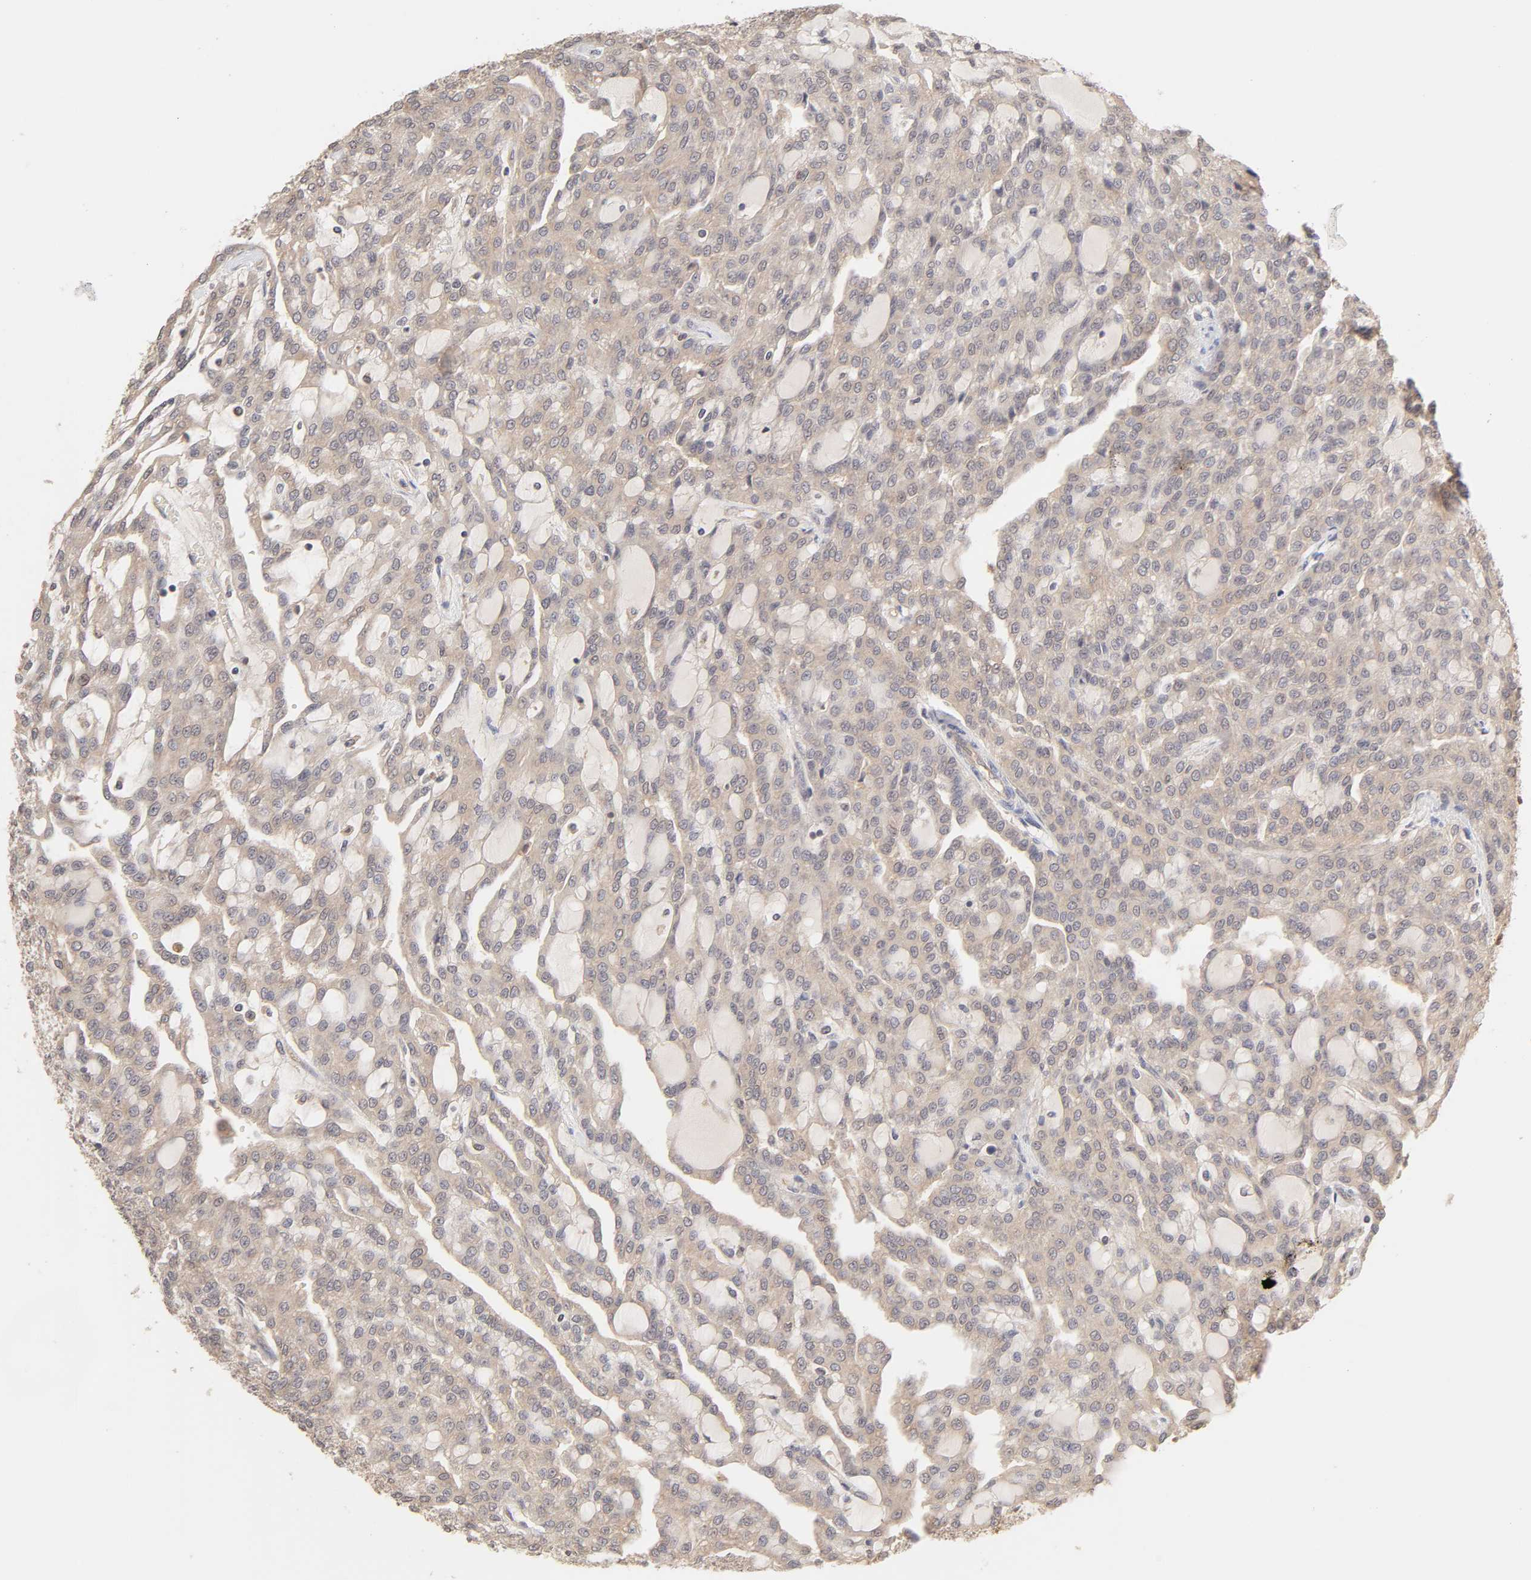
{"staining": {"intensity": "weak", "quantity": "25%-75%", "location": "cytoplasmic/membranous"}, "tissue": "renal cancer", "cell_type": "Tumor cells", "image_type": "cancer", "snomed": [{"axis": "morphology", "description": "Adenocarcinoma, NOS"}, {"axis": "topography", "description": "Kidney"}], "caption": "Immunohistochemistry photomicrograph of renal cancer stained for a protein (brown), which reveals low levels of weak cytoplasmic/membranous expression in about 25%-75% of tumor cells.", "gene": "MAPK1", "patient": {"sex": "male", "age": 63}}